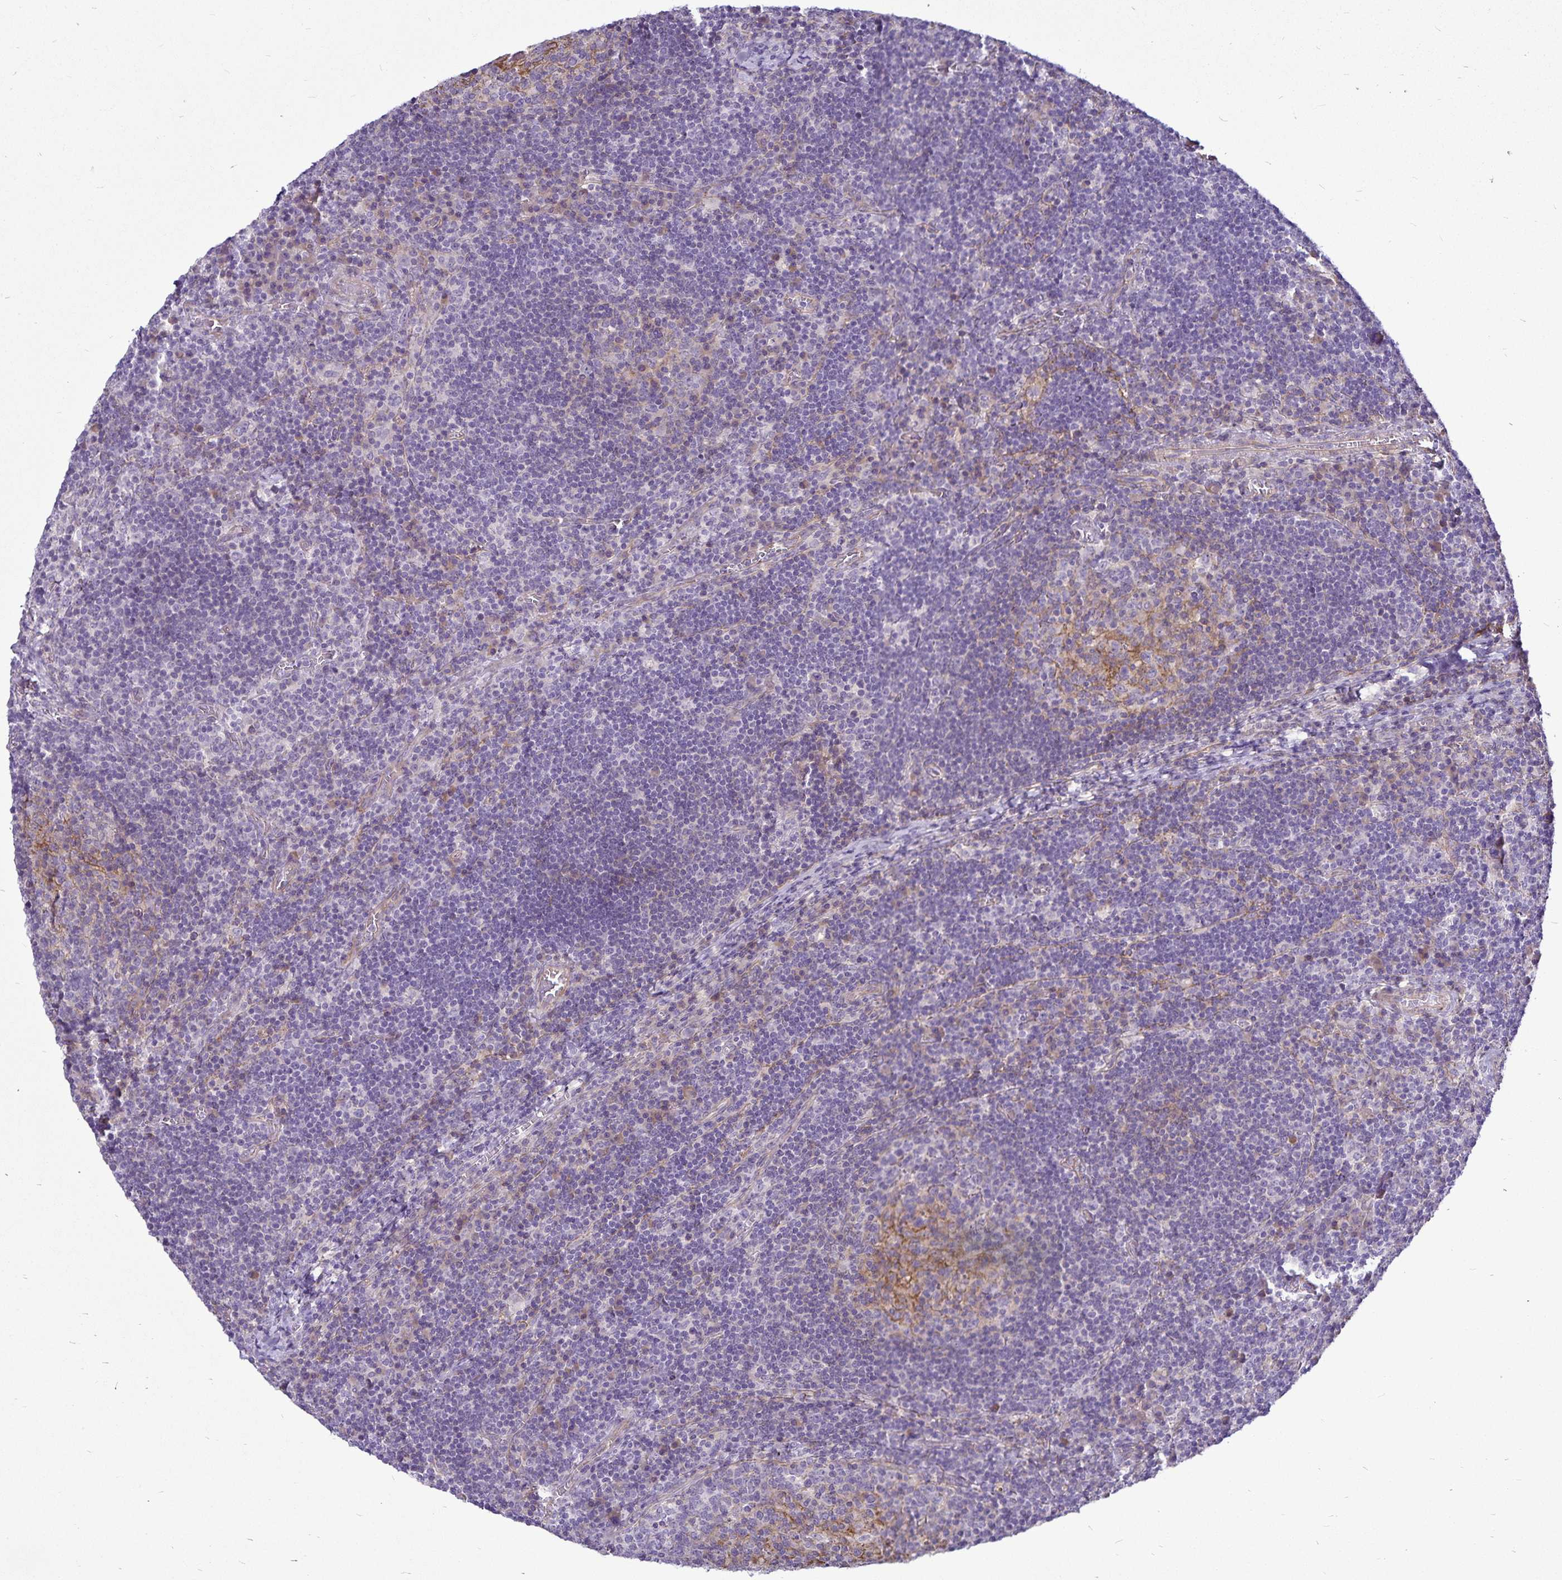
{"staining": {"intensity": "weak", "quantity": "<25%", "location": "cytoplasmic/membranous"}, "tissue": "lymph node", "cell_type": "Germinal center cells", "image_type": "normal", "snomed": [{"axis": "morphology", "description": "Normal tissue, NOS"}, {"axis": "topography", "description": "Lymph node"}], "caption": "A micrograph of lymph node stained for a protein exhibits no brown staining in germinal center cells. (DAB (3,3'-diaminobenzidine) IHC with hematoxylin counter stain).", "gene": "GNG12", "patient": {"sex": "male", "age": 67}}